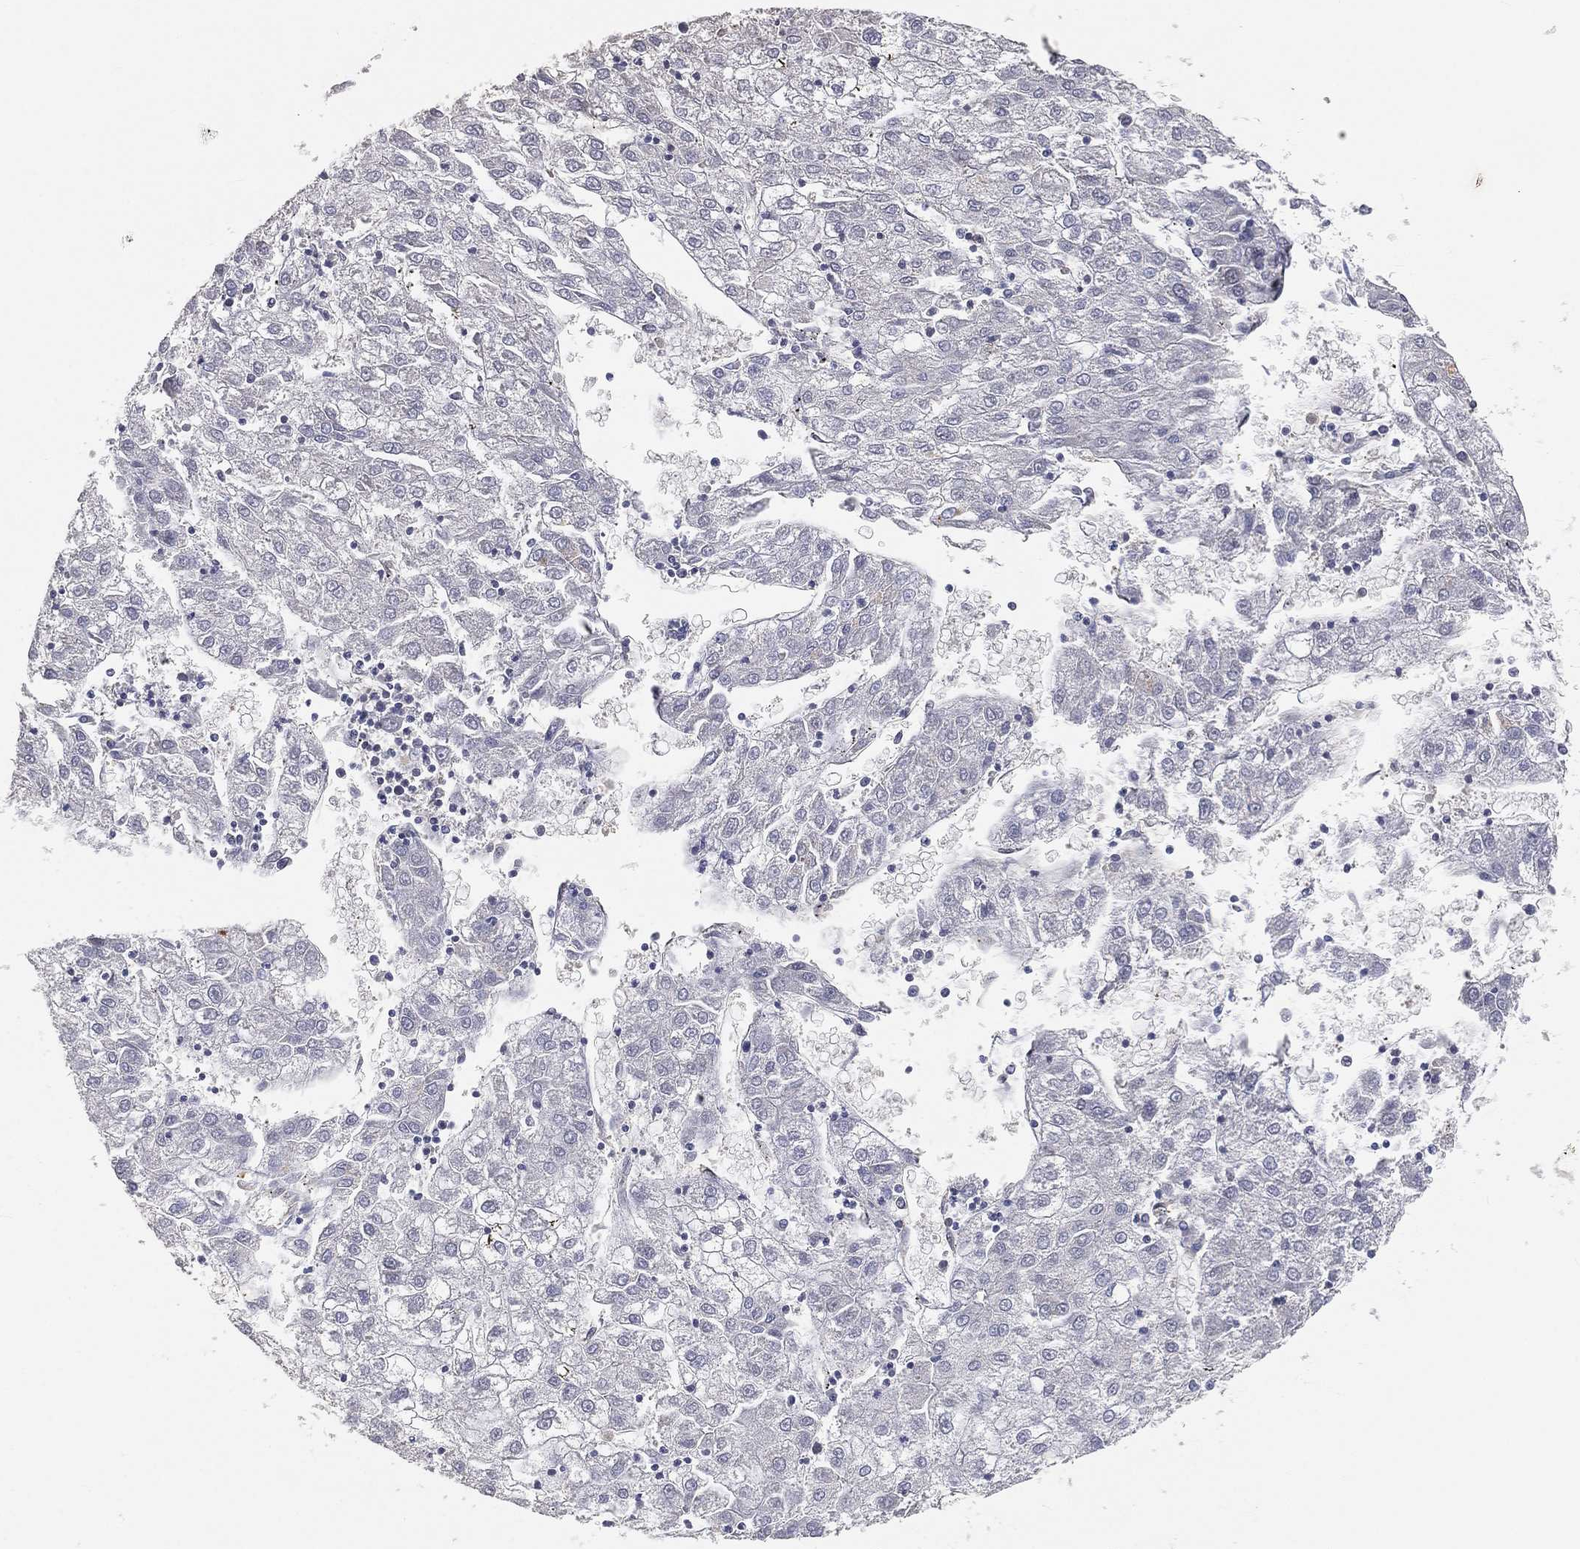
{"staining": {"intensity": "negative", "quantity": "none", "location": "none"}, "tissue": "liver cancer", "cell_type": "Tumor cells", "image_type": "cancer", "snomed": [{"axis": "morphology", "description": "Carcinoma, Hepatocellular, NOS"}, {"axis": "topography", "description": "Liver"}], "caption": "An immunohistochemistry micrograph of liver cancer is shown. There is no staining in tumor cells of liver cancer. (IHC, brightfield microscopy, high magnification).", "gene": "MAPK1", "patient": {"sex": "male", "age": 72}}